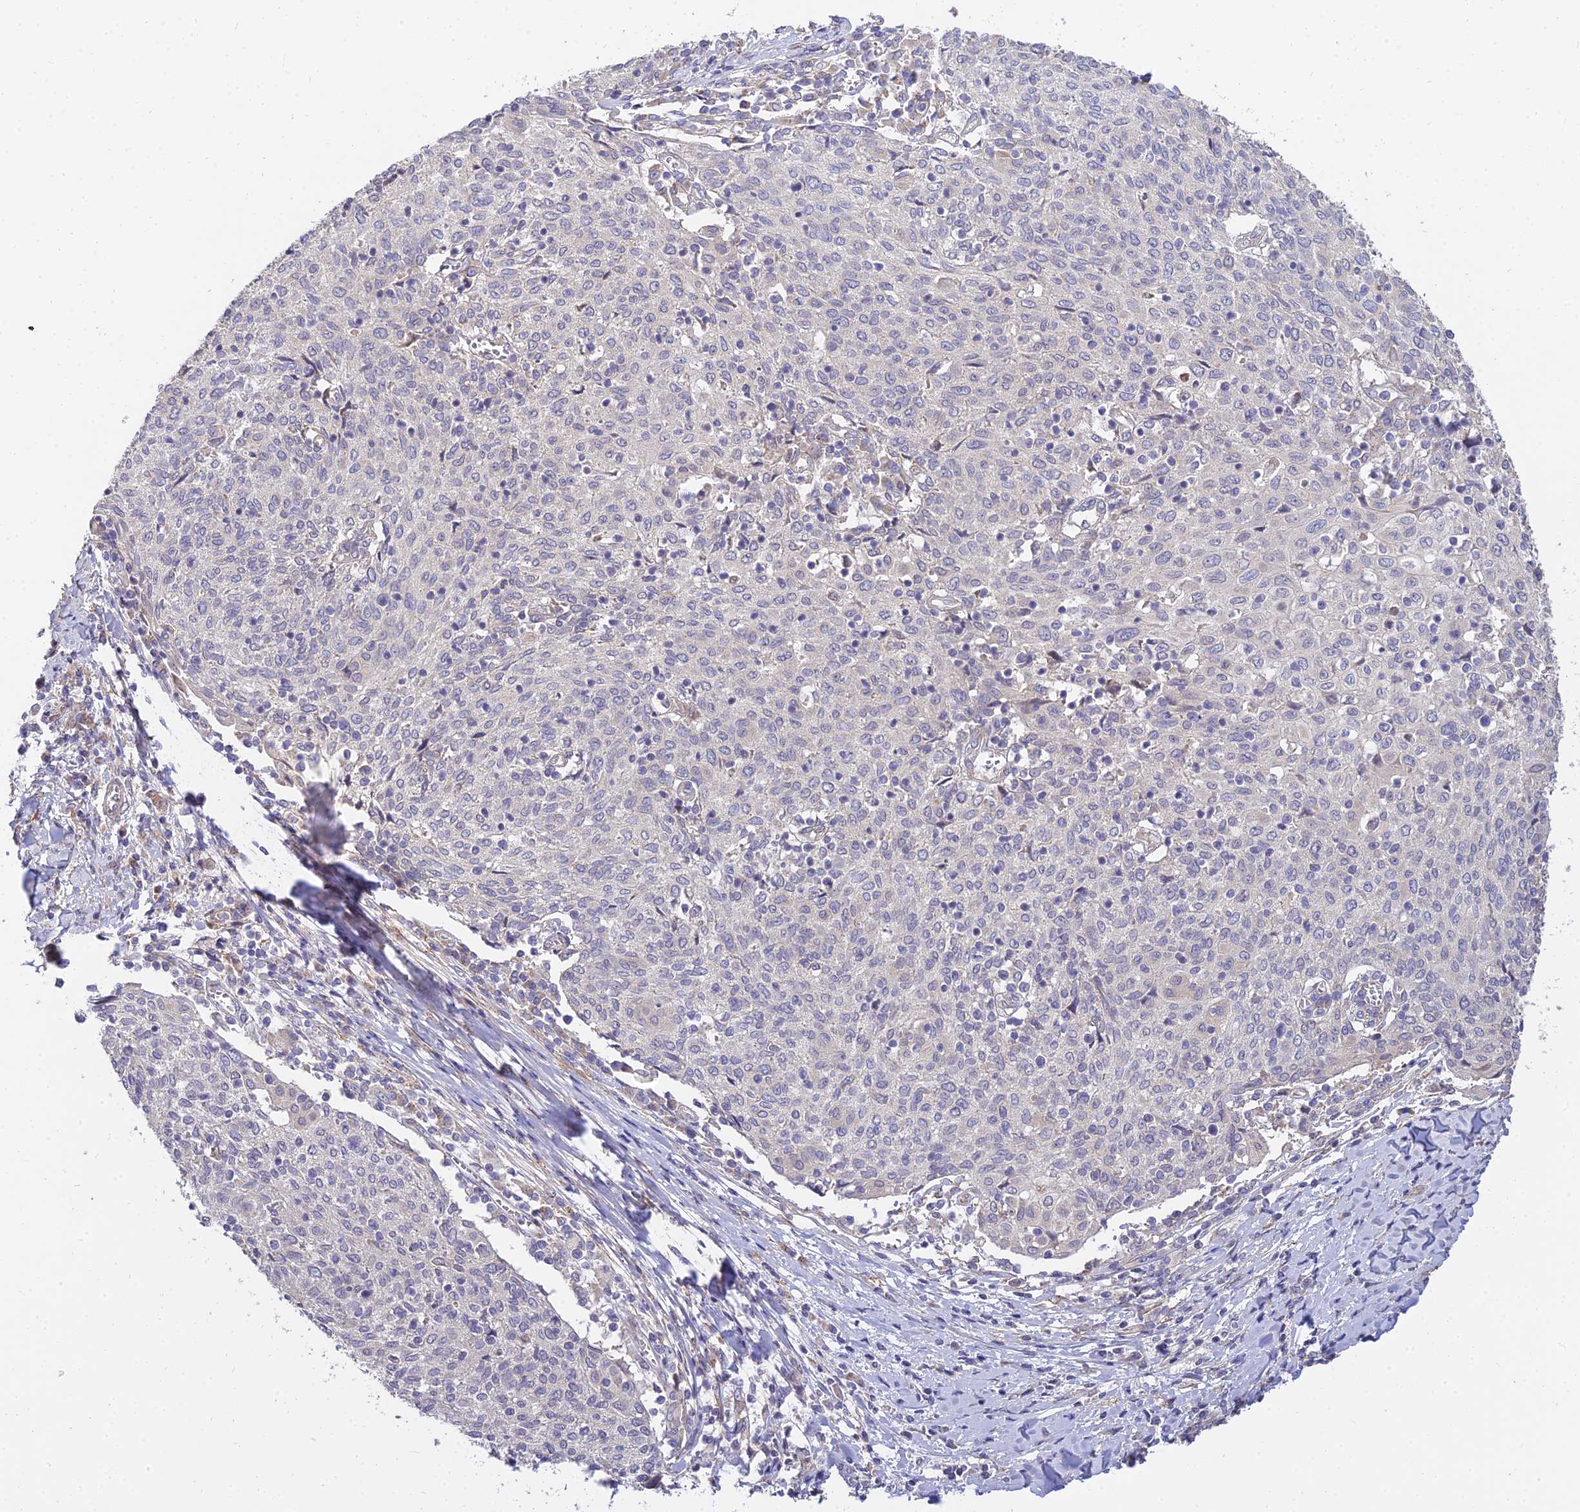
{"staining": {"intensity": "negative", "quantity": "none", "location": "none"}, "tissue": "cervical cancer", "cell_type": "Tumor cells", "image_type": "cancer", "snomed": [{"axis": "morphology", "description": "Squamous cell carcinoma, NOS"}, {"axis": "topography", "description": "Cervix"}], "caption": "Immunohistochemistry (IHC) image of human squamous cell carcinoma (cervical) stained for a protein (brown), which exhibits no positivity in tumor cells. Nuclei are stained in blue.", "gene": "ARL8B", "patient": {"sex": "female", "age": 52}}